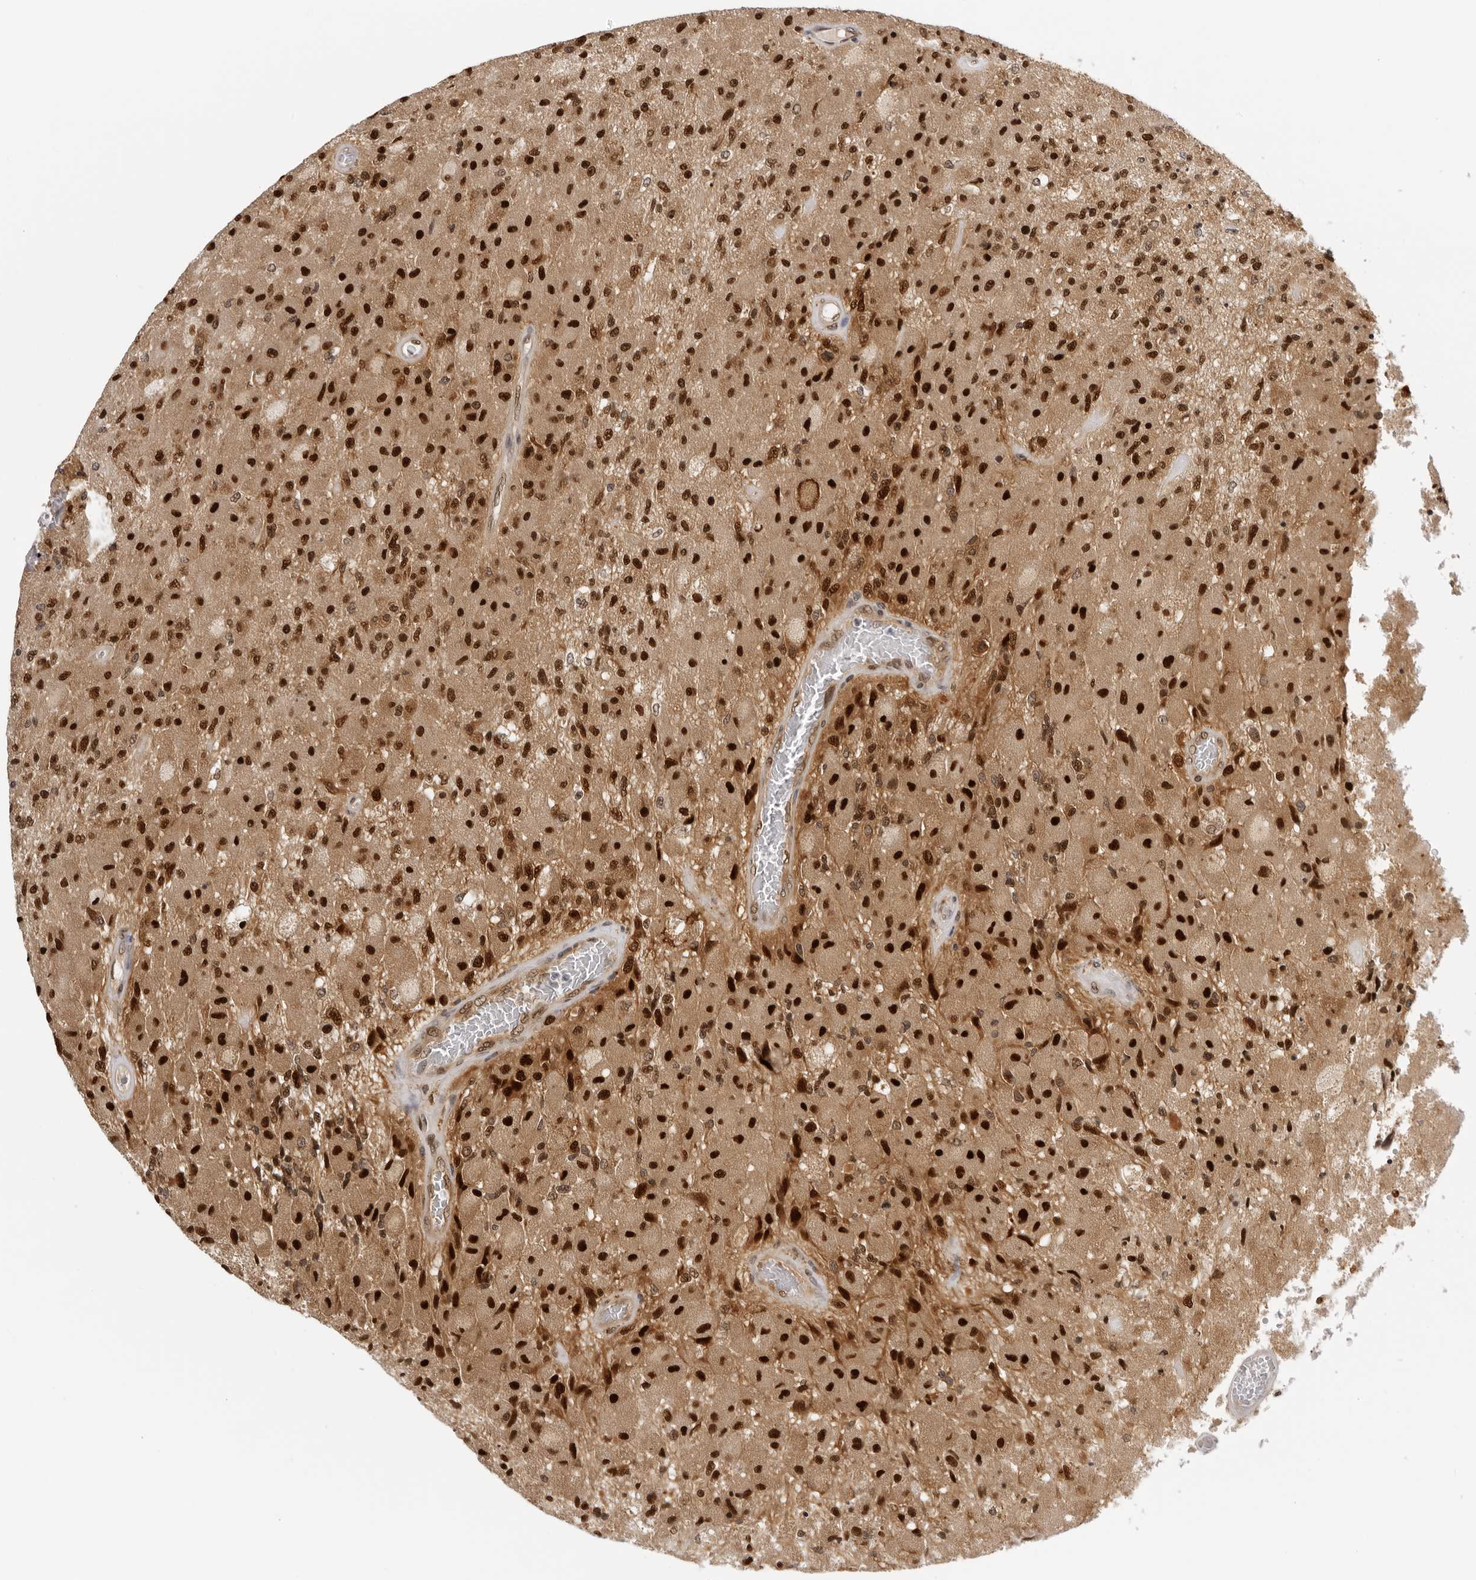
{"staining": {"intensity": "strong", "quantity": ">75%", "location": "nuclear"}, "tissue": "glioma", "cell_type": "Tumor cells", "image_type": "cancer", "snomed": [{"axis": "morphology", "description": "Normal tissue, NOS"}, {"axis": "morphology", "description": "Glioma, malignant, High grade"}, {"axis": "topography", "description": "Cerebral cortex"}], "caption": "The immunohistochemical stain shows strong nuclear staining in tumor cells of malignant high-grade glioma tissue.", "gene": "WDR77", "patient": {"sex": "male", "age": 77}}